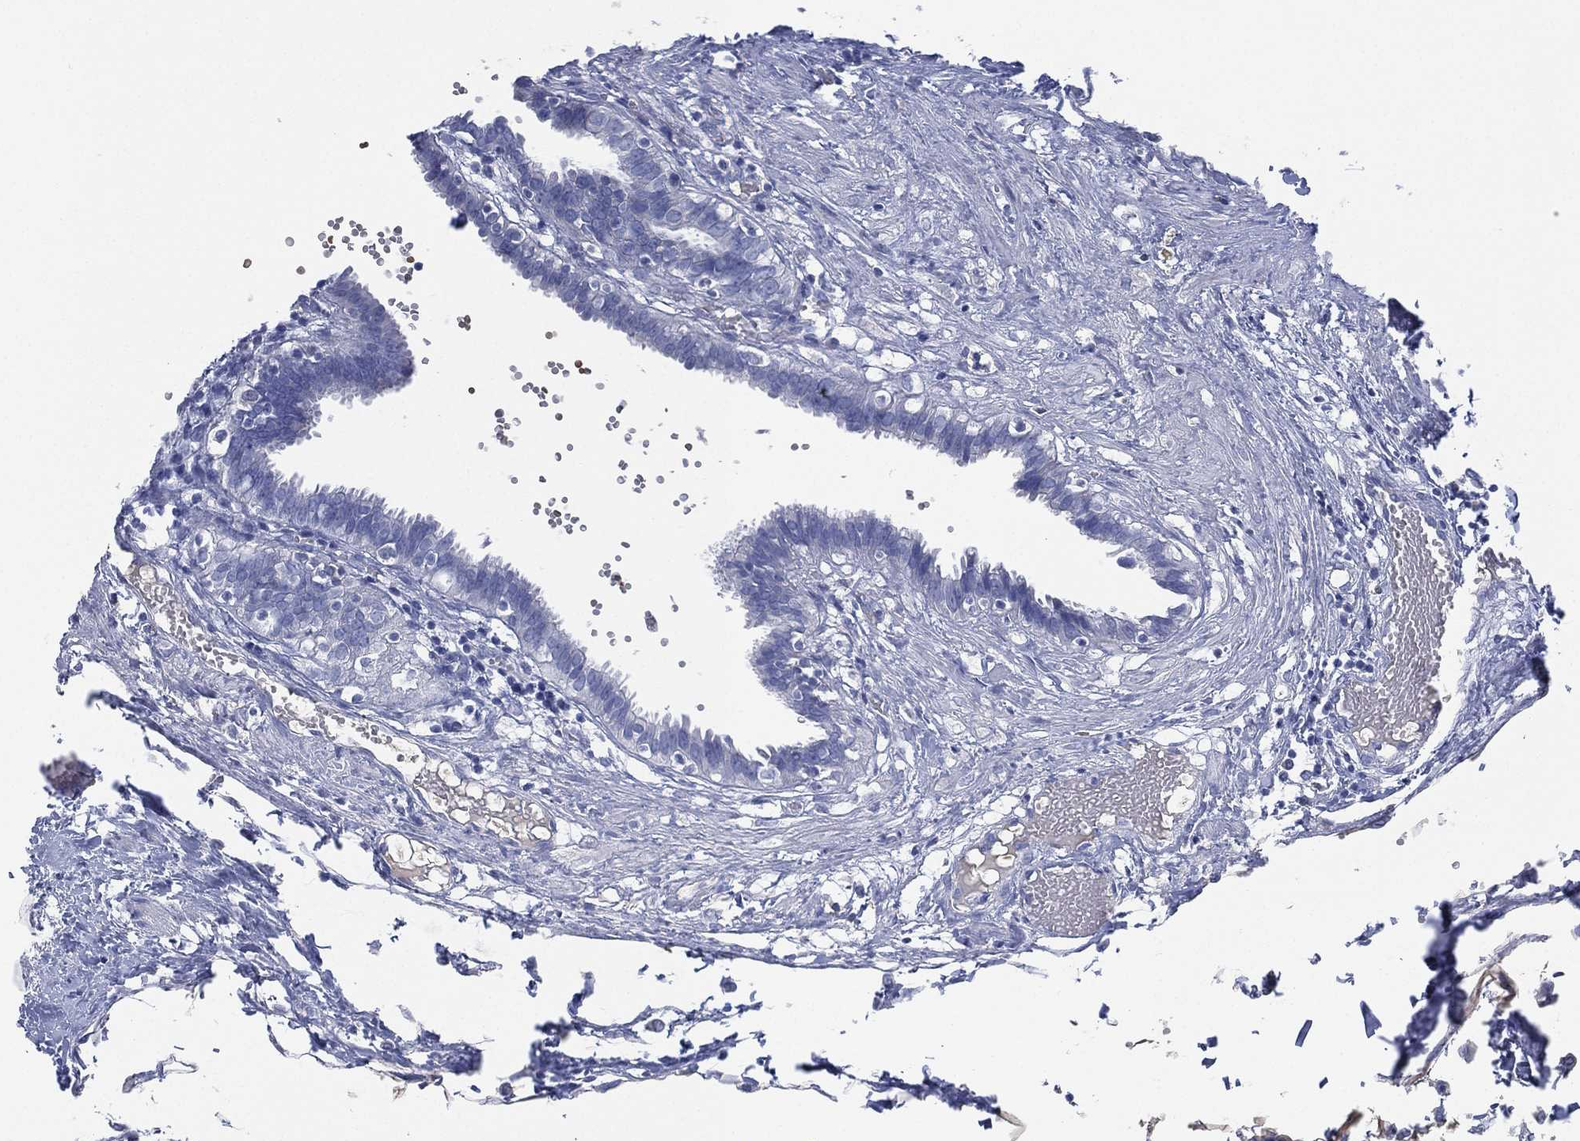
{"staining": {"intensity": "negative", "quantity": "none", "location": "none"}, "tissue": "fallopian tube", "cell_type": "Glandular cells", "image_type": "normal", "snomed": [{"axis": "morphology", "description": "Normal tissue, NOS"}, {"axis": "topography", "description": "Fallopian tube"}], "caption": "Human fallopian tube stained for a protein using immunohistochemistry (IHC) demonstrates no positivity in glandular cells.", "gene": "CYP2D6", "patient": {"sex": "female", "age": 37}}